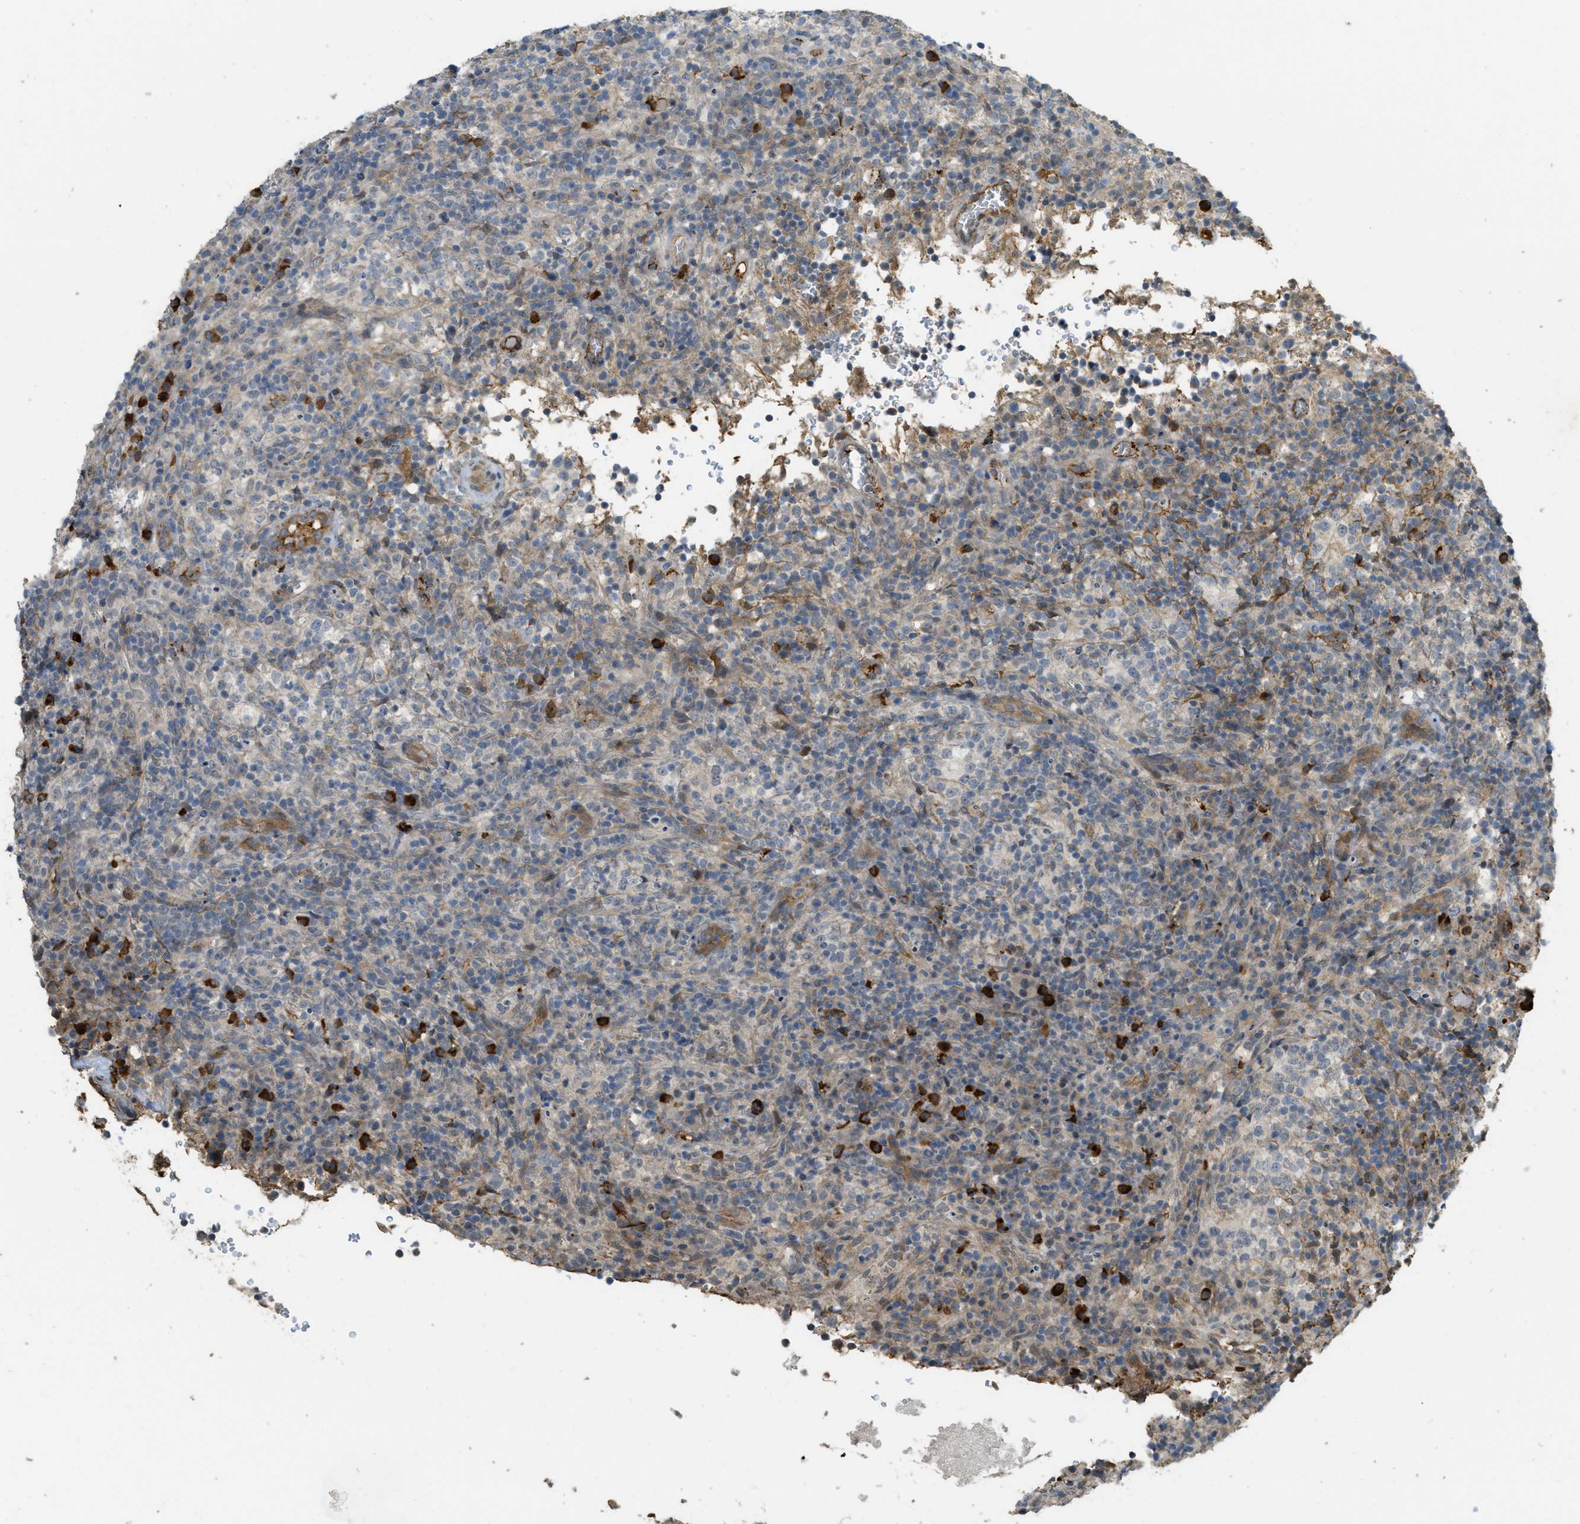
{"staining": {"intensity": "weak", "quantity": "25%-75%", "location": "cytoplasmic/membranous"}, "tissue": "lymphoma", "cell_type": "Tumor cells", "image_type": "cancer", "snomed": [{"axis": "morphology", "description": "Malignant lymphoma, non-Hodgkin's type, High grade"}, {"axis": "topography", "description": "Lymph node"}], "caption": "Immunohistochemical staining of lymphoma reveals low levels of weak cytoplasmic/membranous protein positivity in about 25%-75% of tumor cells.", "gene": "IGF2BP2", "patient": {"sex": "female", "age": 76}}